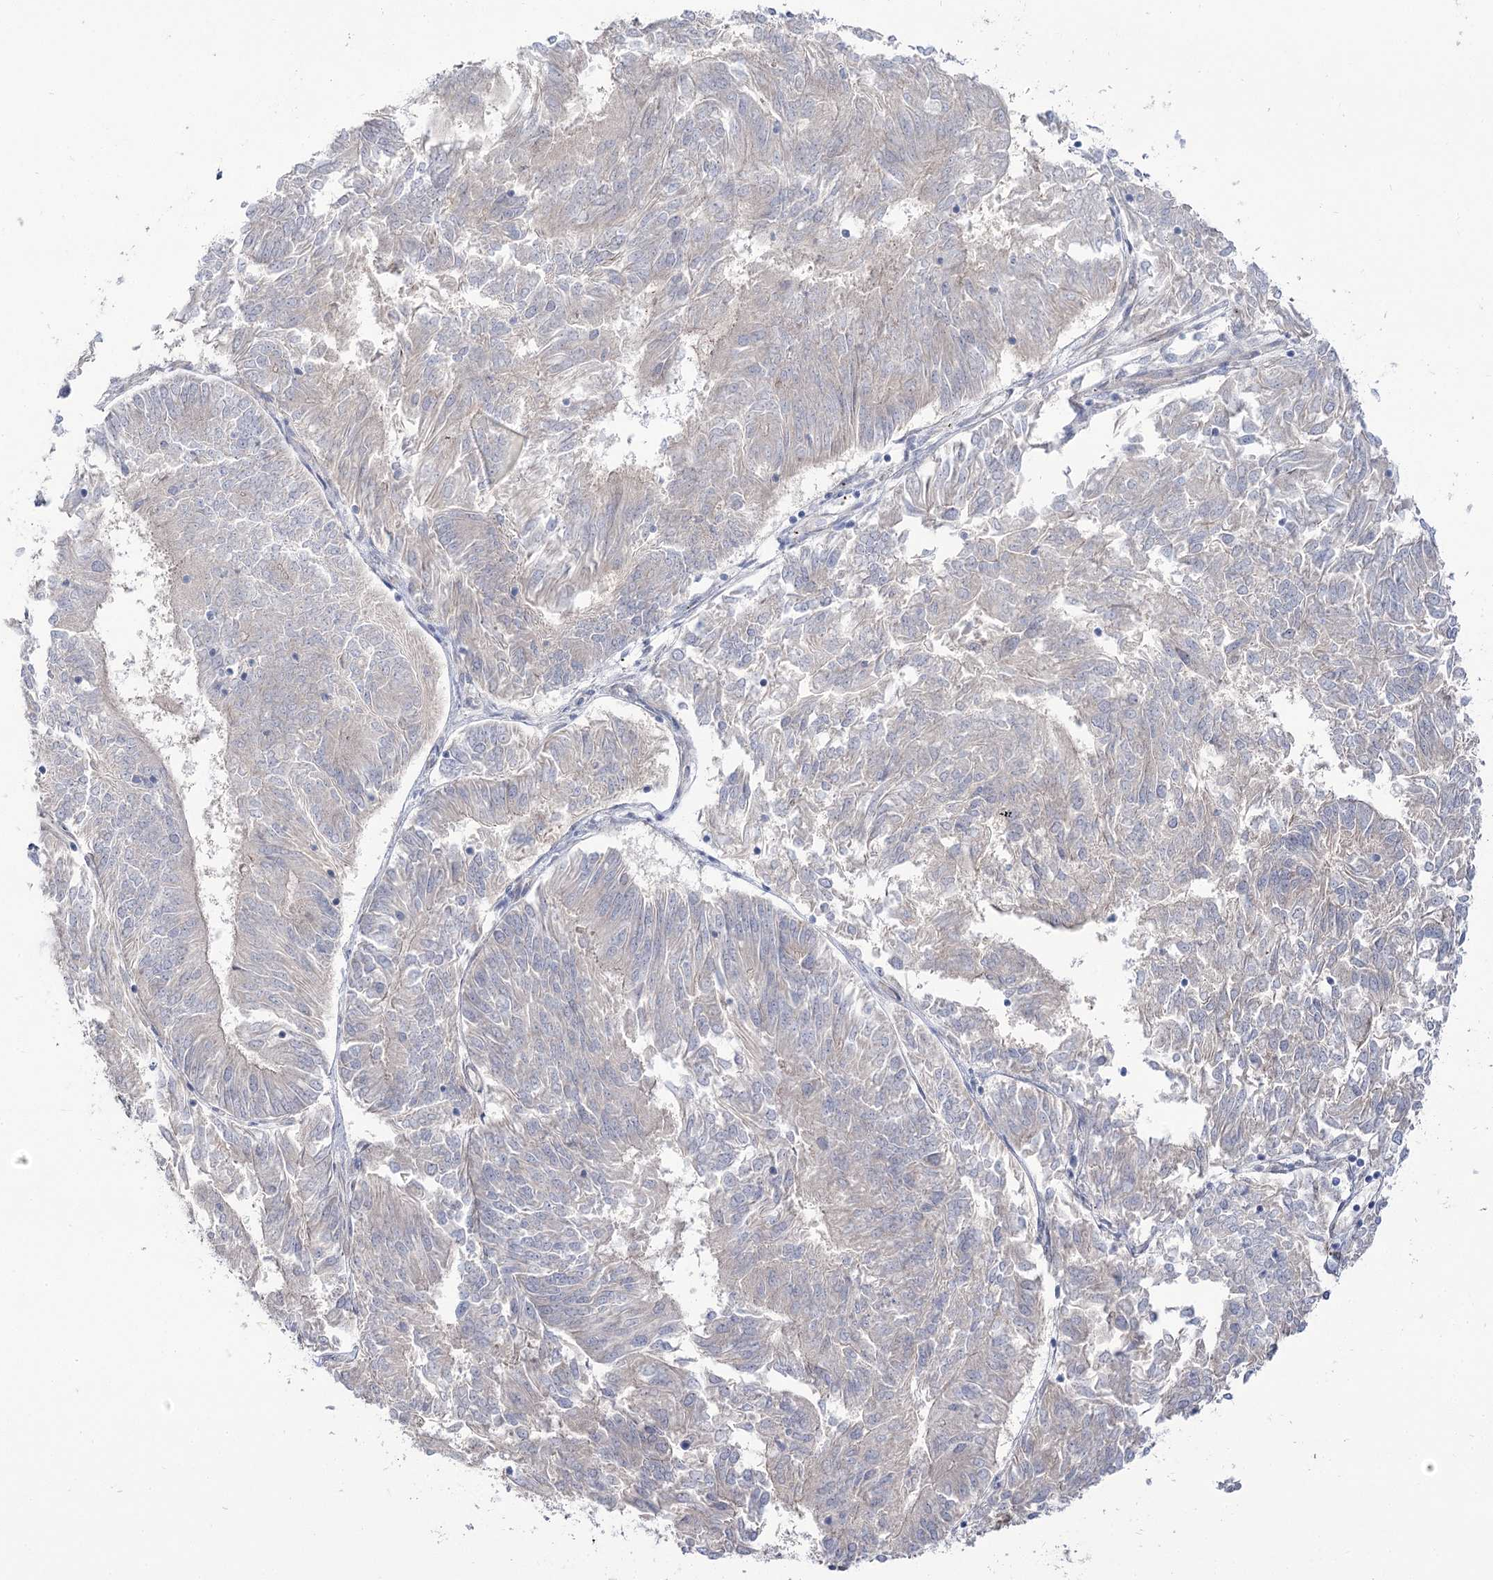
{"staining": {"intensity": "negative", "quantity": "none", "location": "none"}, "tissue": "endometrial cancer", "cell_type": "Tumor cells", "image_type": "cancer", "snomed": [{"axis": "morphology", "description": "Adenocarcinoma, NOS"}, {"axis": "topography", "description": "Endometrium"}], "caption": "Immunohistochemical staining of endometrial adenocarcinoma exhibits no significant positivity in tumor cells.", "gene": "SUOX", "patient": {"sex": "female", "age": 86}}